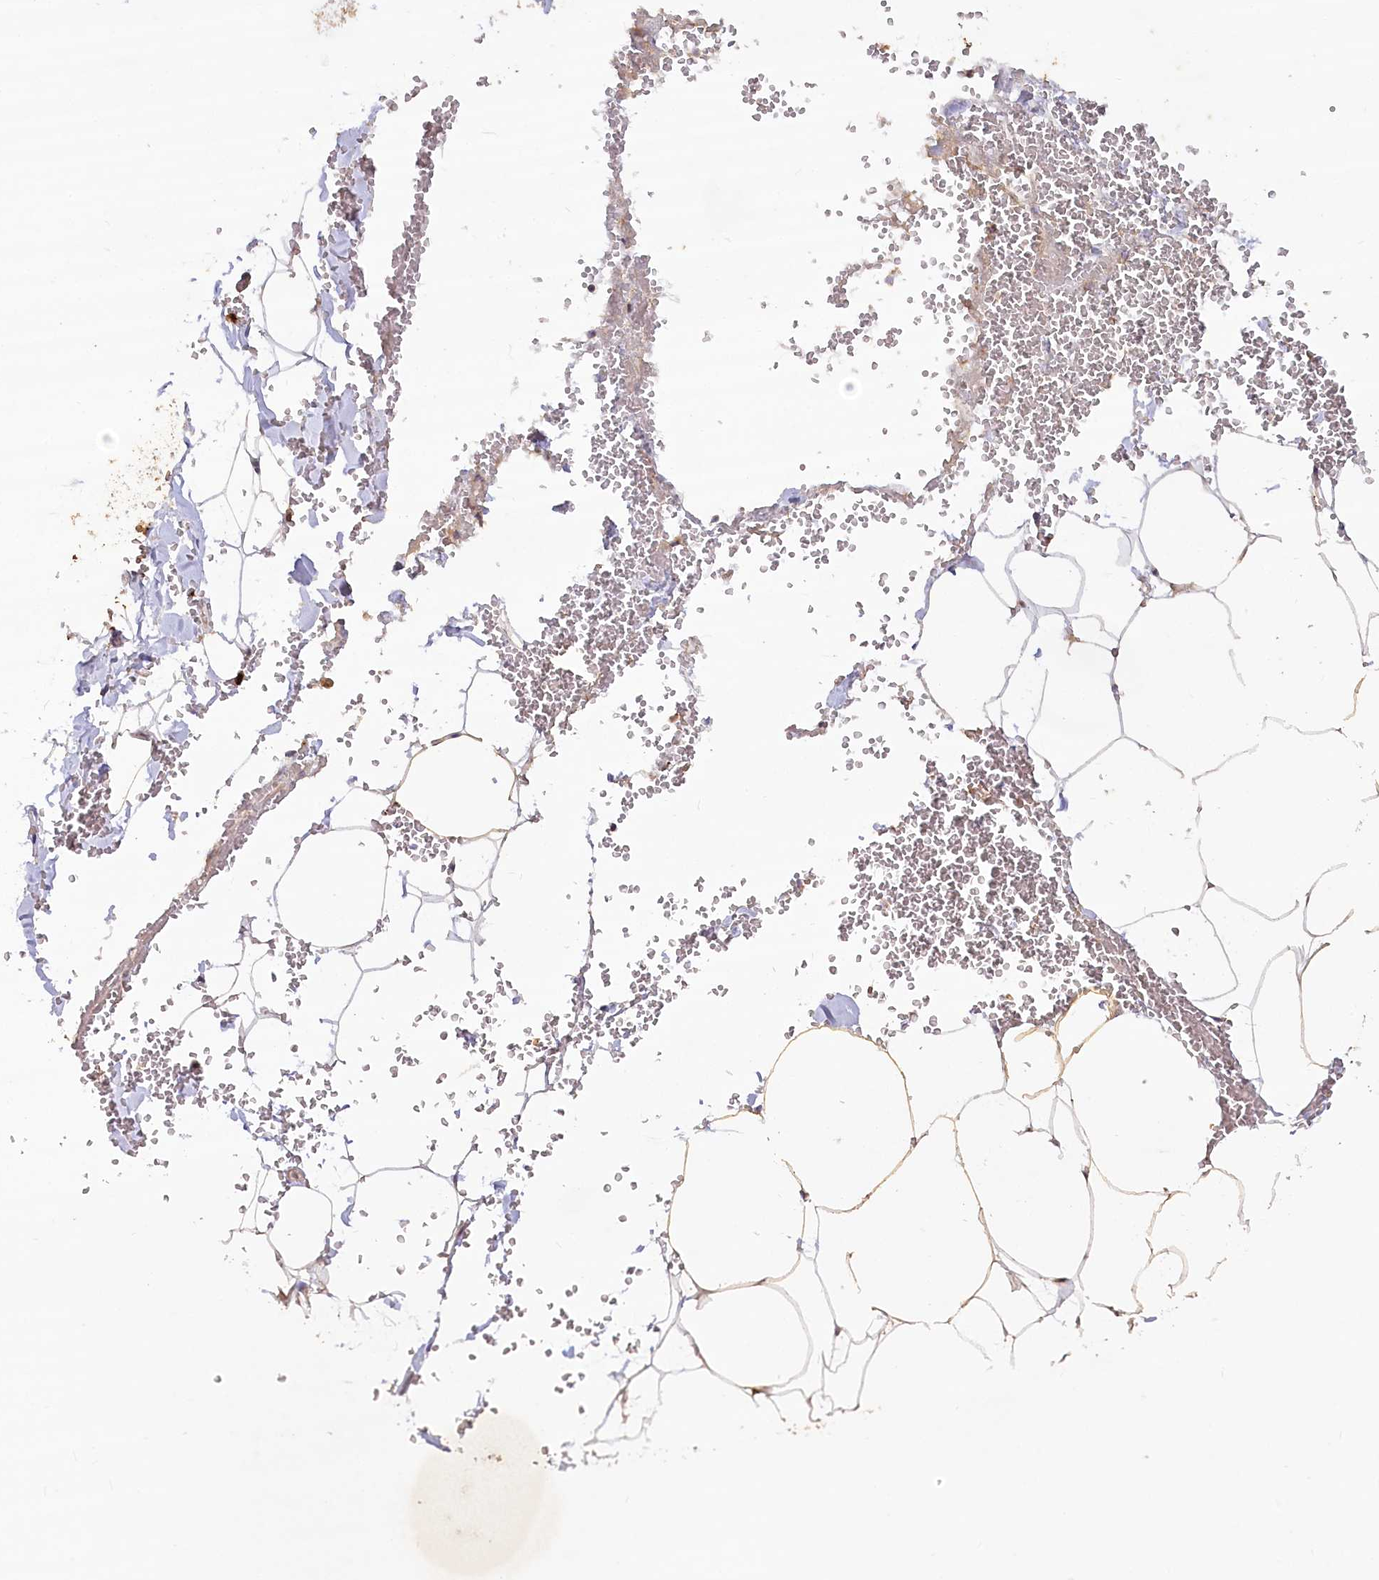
{"staining": {"intensity": "weak", "quantity": ">75%", "location": "cytoplasmic/membranous"}, "tissue": "adipose tissue", "cell_type": "Adipocytes", "image_type": "normal", "snomed": [{"axis": "morphology", "description": "Normal tissue, NOS"}, {"axis": "topography", "description": "Gallbladder"}, {"axis": "topography", "description": "Peripheral nerve tissue"}], "caption": "An IHC micrograph of unremarkable tissue is shown. Protein staining in brown shows weak cytoplasmic/membranous positivity in adipose tissue within adipocytes. Immunohistochemistry stains the protein in brown and the nuclei are stained blue.", "gene": "IRAK1BP1", "patient": {"sex": "male", "age": 38}}